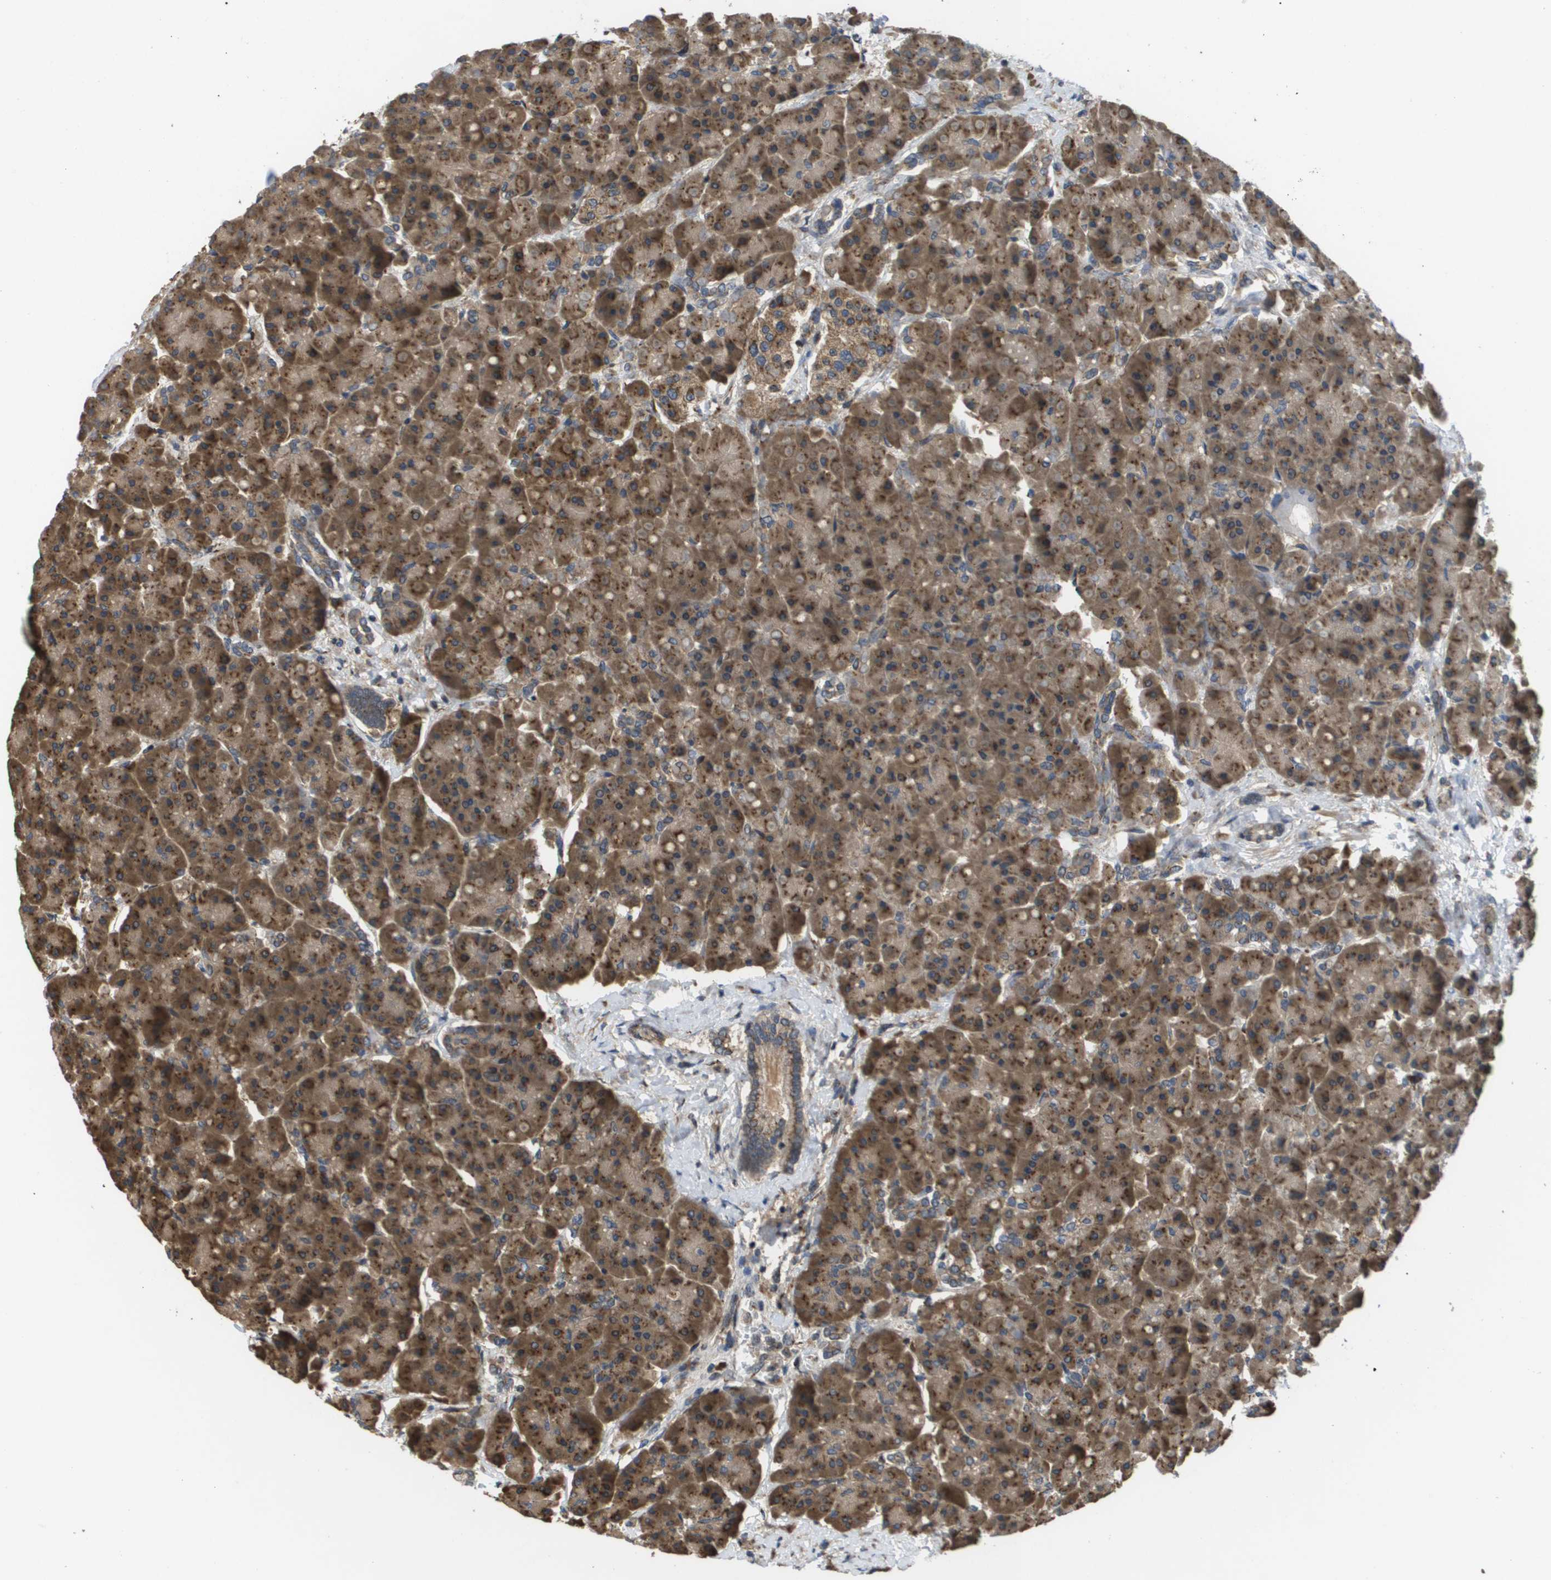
{"staining": {"intensity": "moderate", "quantity": ">75%", "location": "cytoplasmic/membranous"}, "tissue": "pancreas", "cell_type": "Exocrine glandular cells", "image_type": "normal", "snomed": [{"axis": "morphology", "description": "Normal tissue, NOS"}, {"axis": "topography", "description": "Pancreas"}], "caption": "IHC (DAB (3,3'-diaminobenzidine)) staining of normal human pancreas exhibits moderate cytoplasmic/membranous protein expression in approximately >75% of exocrine glandular cells.", "gene": "PCK1", "patient": {"sex": "female", "age": 70}}